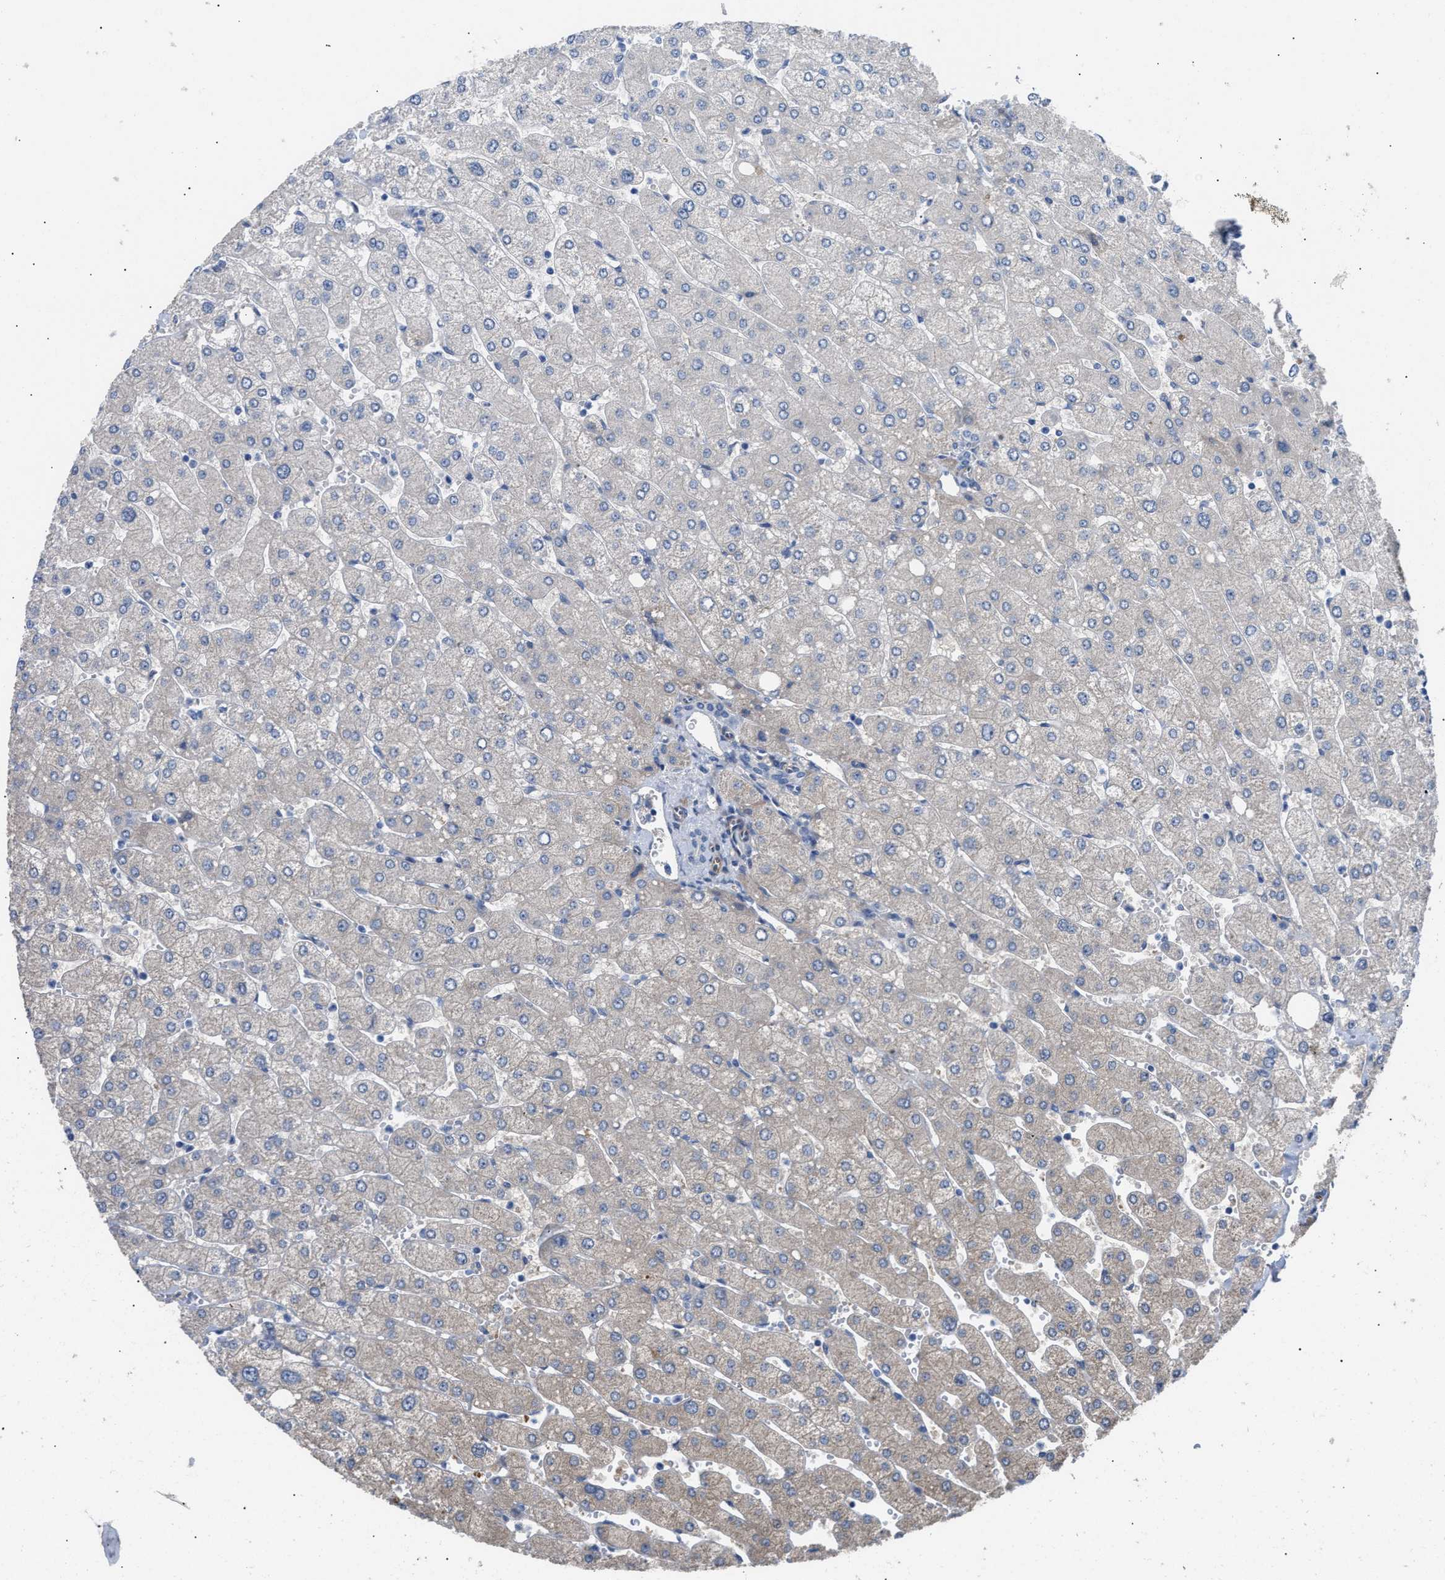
{"staining": {"intensity": "negative", "quantity": "none", "location": "none"}, "tissue": "liver", "cell_type": "Cholangiocytes", "image_type": "normal", "snomed": [{"axis": "morphology", "description": "Normal tissue, NOS"}, {"axis": "topography", "description": "Liver"}], "caption": "Cholangiocytes show no significant staining in benign liver. Nuclei are stained in blue.", "gene": "TFPI", "patient": {"sex": "male", "age": 55}}